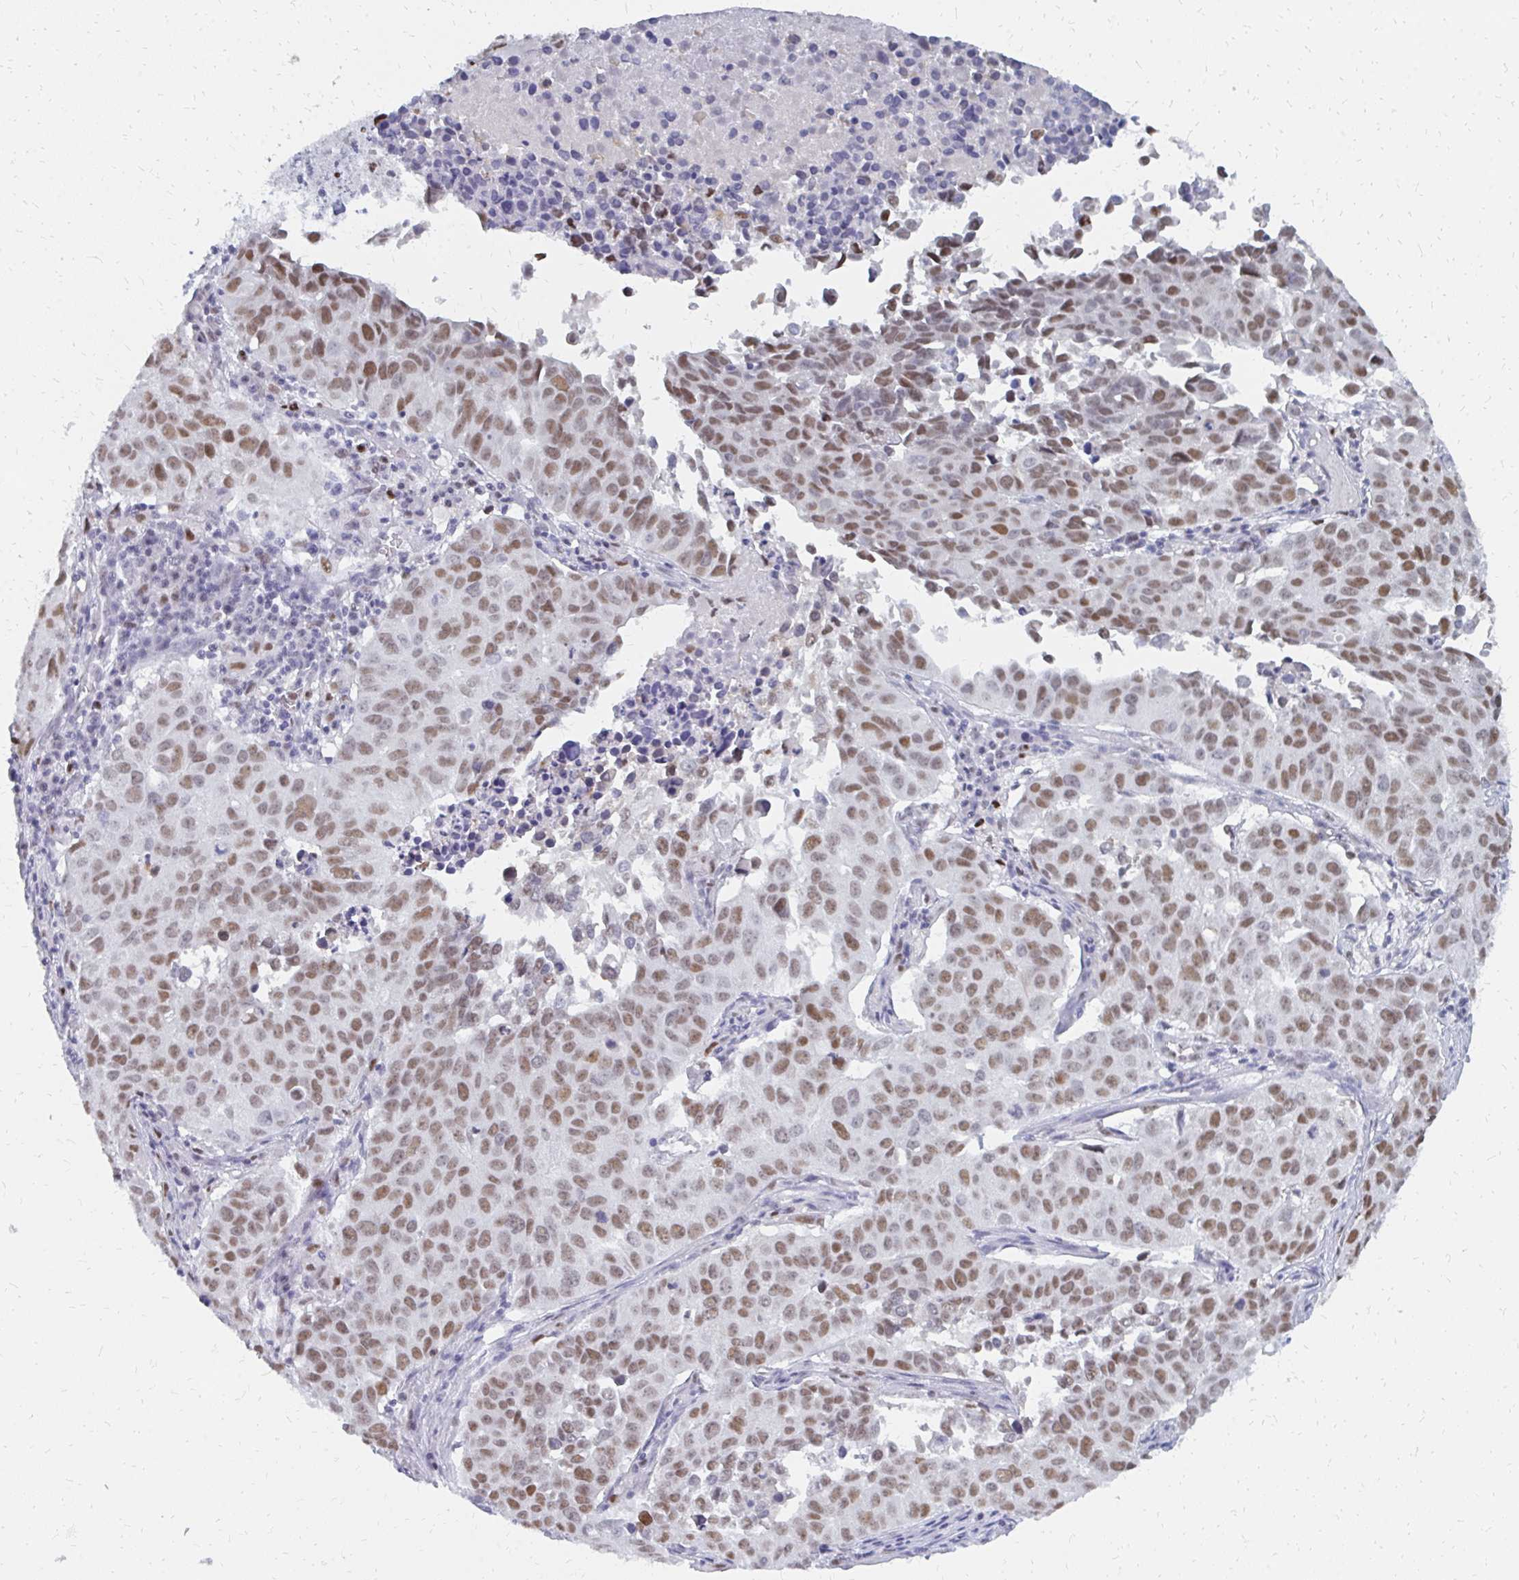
{"staining": {"intensity": "moderate", "quantity": ">75%", "location": "nuclear"}, "tissue": "lung cancer", "cell_type": "Tumor cells", "image_type": "cancer", "snomed": [{"axis": "morphology", "description": "Adenocarcinoma, NOS"}, {"axis": "topography", "description": "Lung"}], "caption": "Lung cancer (adenocarcinoma) stained with DAB immunohistochemistry (IHC) exhibits medium levels of moderate nuclear expression in approximately >75% of tumor cells.", "gene": "PLK3", "patient": {"sex": "female", "age": 50}}